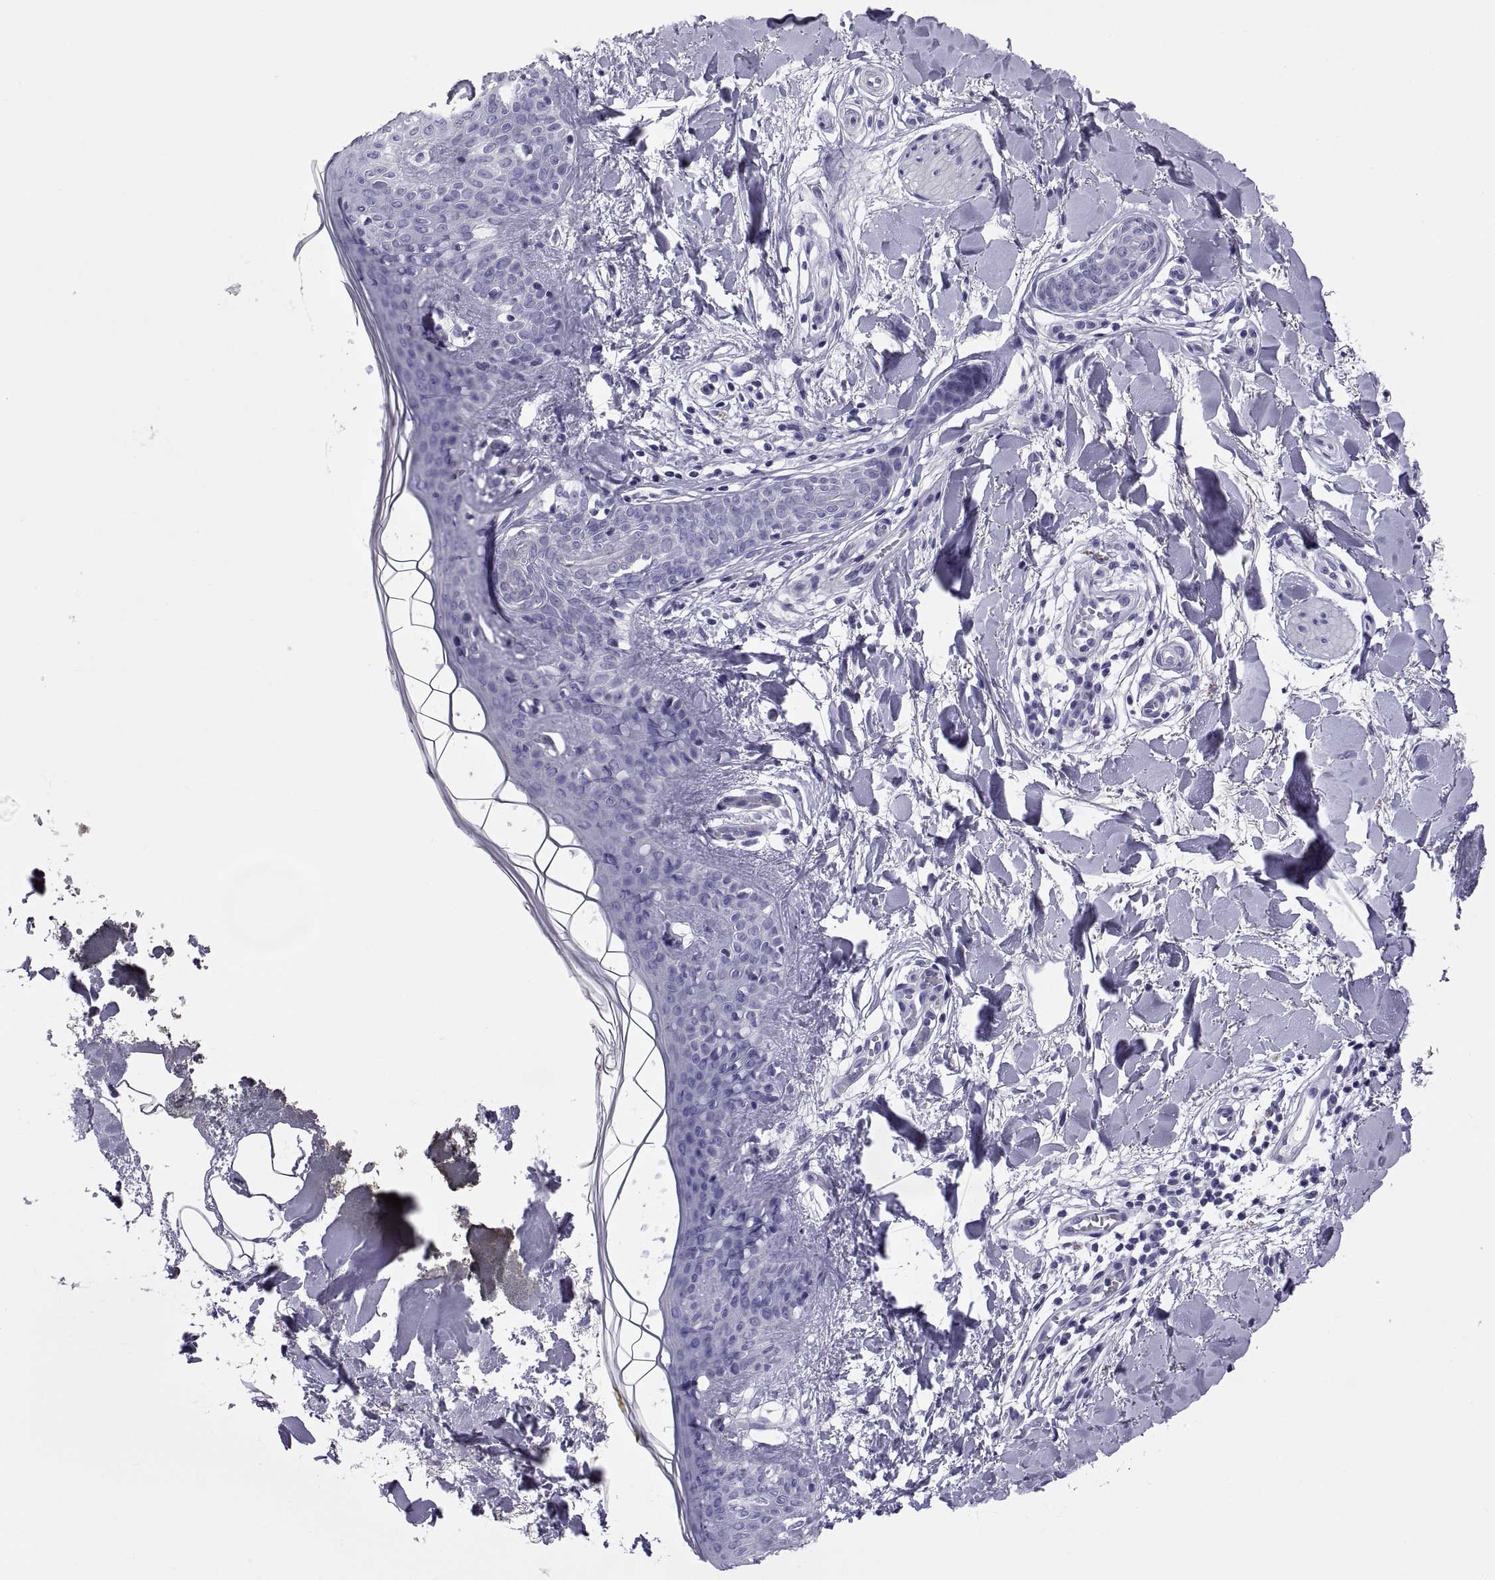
{"staining": {"intensity": "negative", "quantity": "none", "location": "none"}, "tissue": "skin", "cell_type": "Fibroblasts", "image_type": "normal", "snomed": [{"axis": "morphology", "description": "Normal tissue, NOS"}, {"axis": "topography", "description": "Skin"}], "caption": "There is no significant positivity in fibroblasts of skin. The staining was performed using DAB (3,3'-diaminobenzidine) to visualize the protein expression in brown, while the nuclei were stained in blue with hematoxylin (Magnification: 20x).", "gene": "RNASE12", "patient": {"sex": "female", "age": 34}}